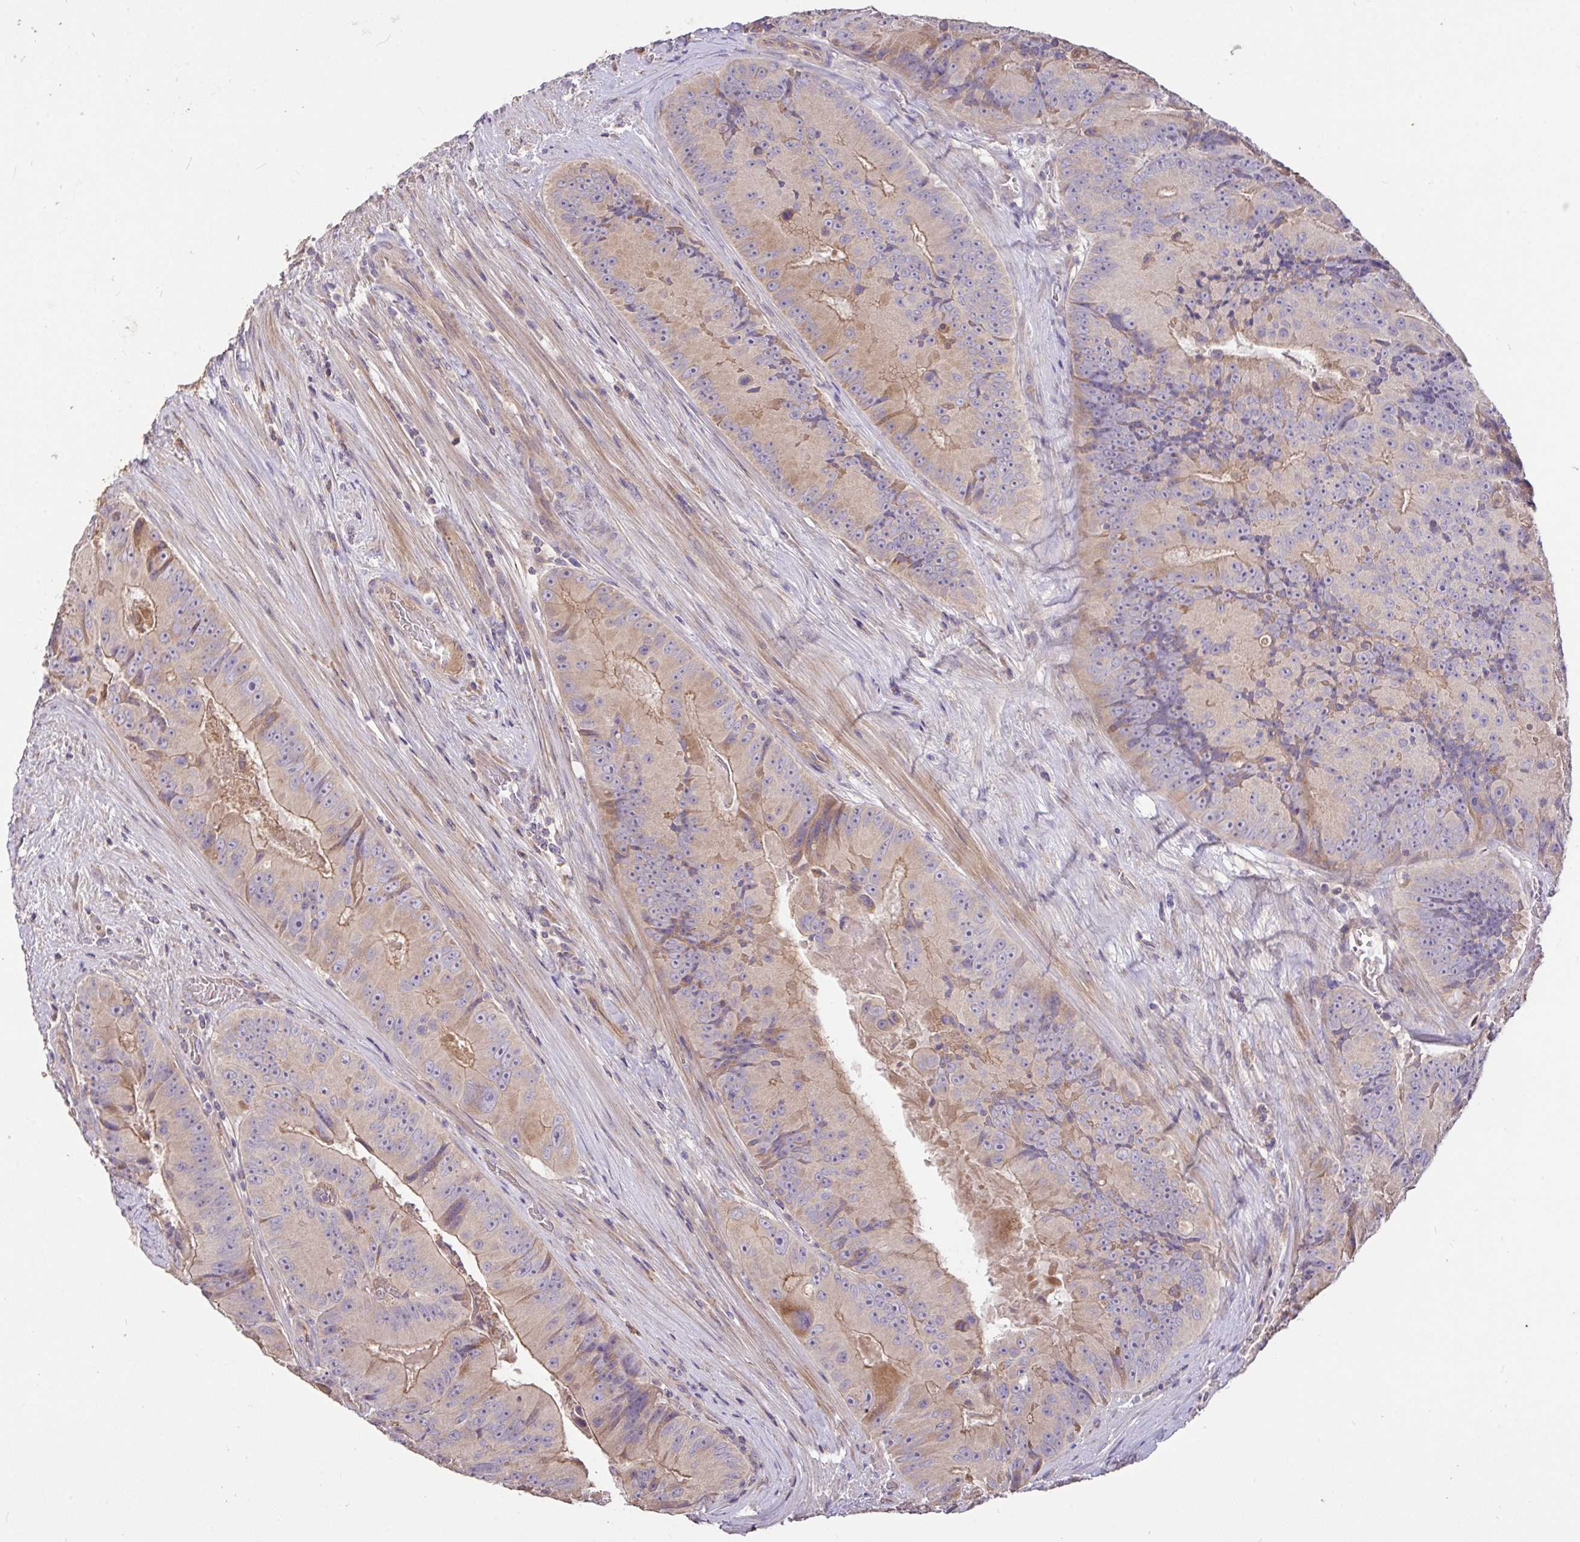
{"staining": {"intensity": "weak", "quantity": "25%-75%", "location": "cytoplasmic/membranous"}, "tissue": "colorectal cancer", "cell_type": "Tumor cells", "image_type": "cancer", "snomed": [{"axis": "morphology", "description": "Adenocarcinoma, NOS"}, {"axis": "topography", "description": "Colon"}], "caption": "Tumor cells exhibit low levels of weak cytoplasmic/membranous expression in approximately 25%-75% of cells in colorectal cancer (adenocarcinoma).", "gene": "FCER1A", "patient": {"sex": "female", "age": 86}}